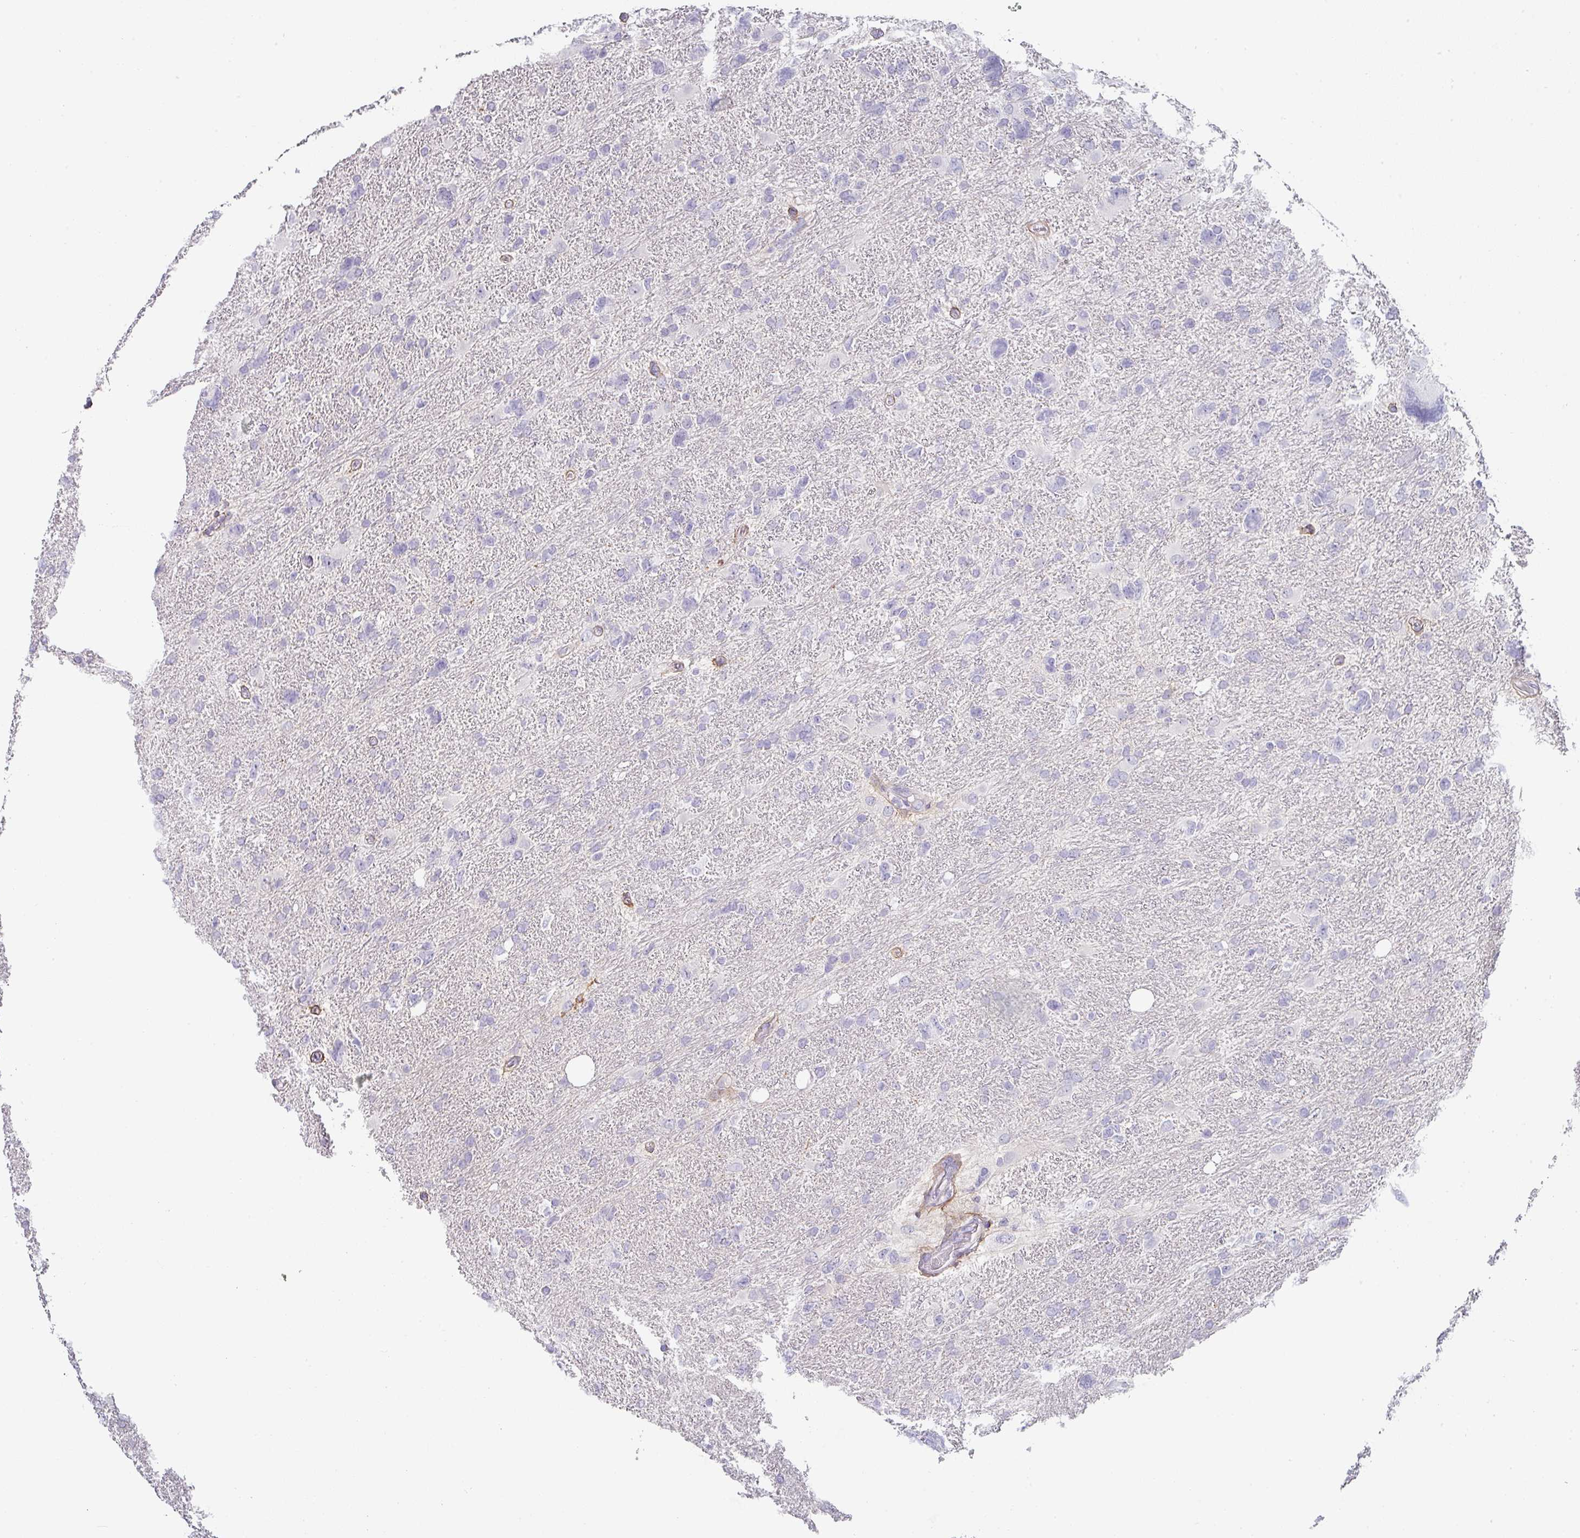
{"staining": {"intensity": "negative", "quantity": "none", "location": "none"}, "tissue": "glioma", "cell_type": "Tumor cells", "image_type": "cancer", "snomed": [{"axis": "morphology", "description": "Glioma, malignant, High grade"}, {"axis": "topography", "description": "Brain"}], "caption": "Tumor cells are negative for protein expression in human glioma.", "gene": "BTLA", "patient": {"sex": "male", "age": 61}}